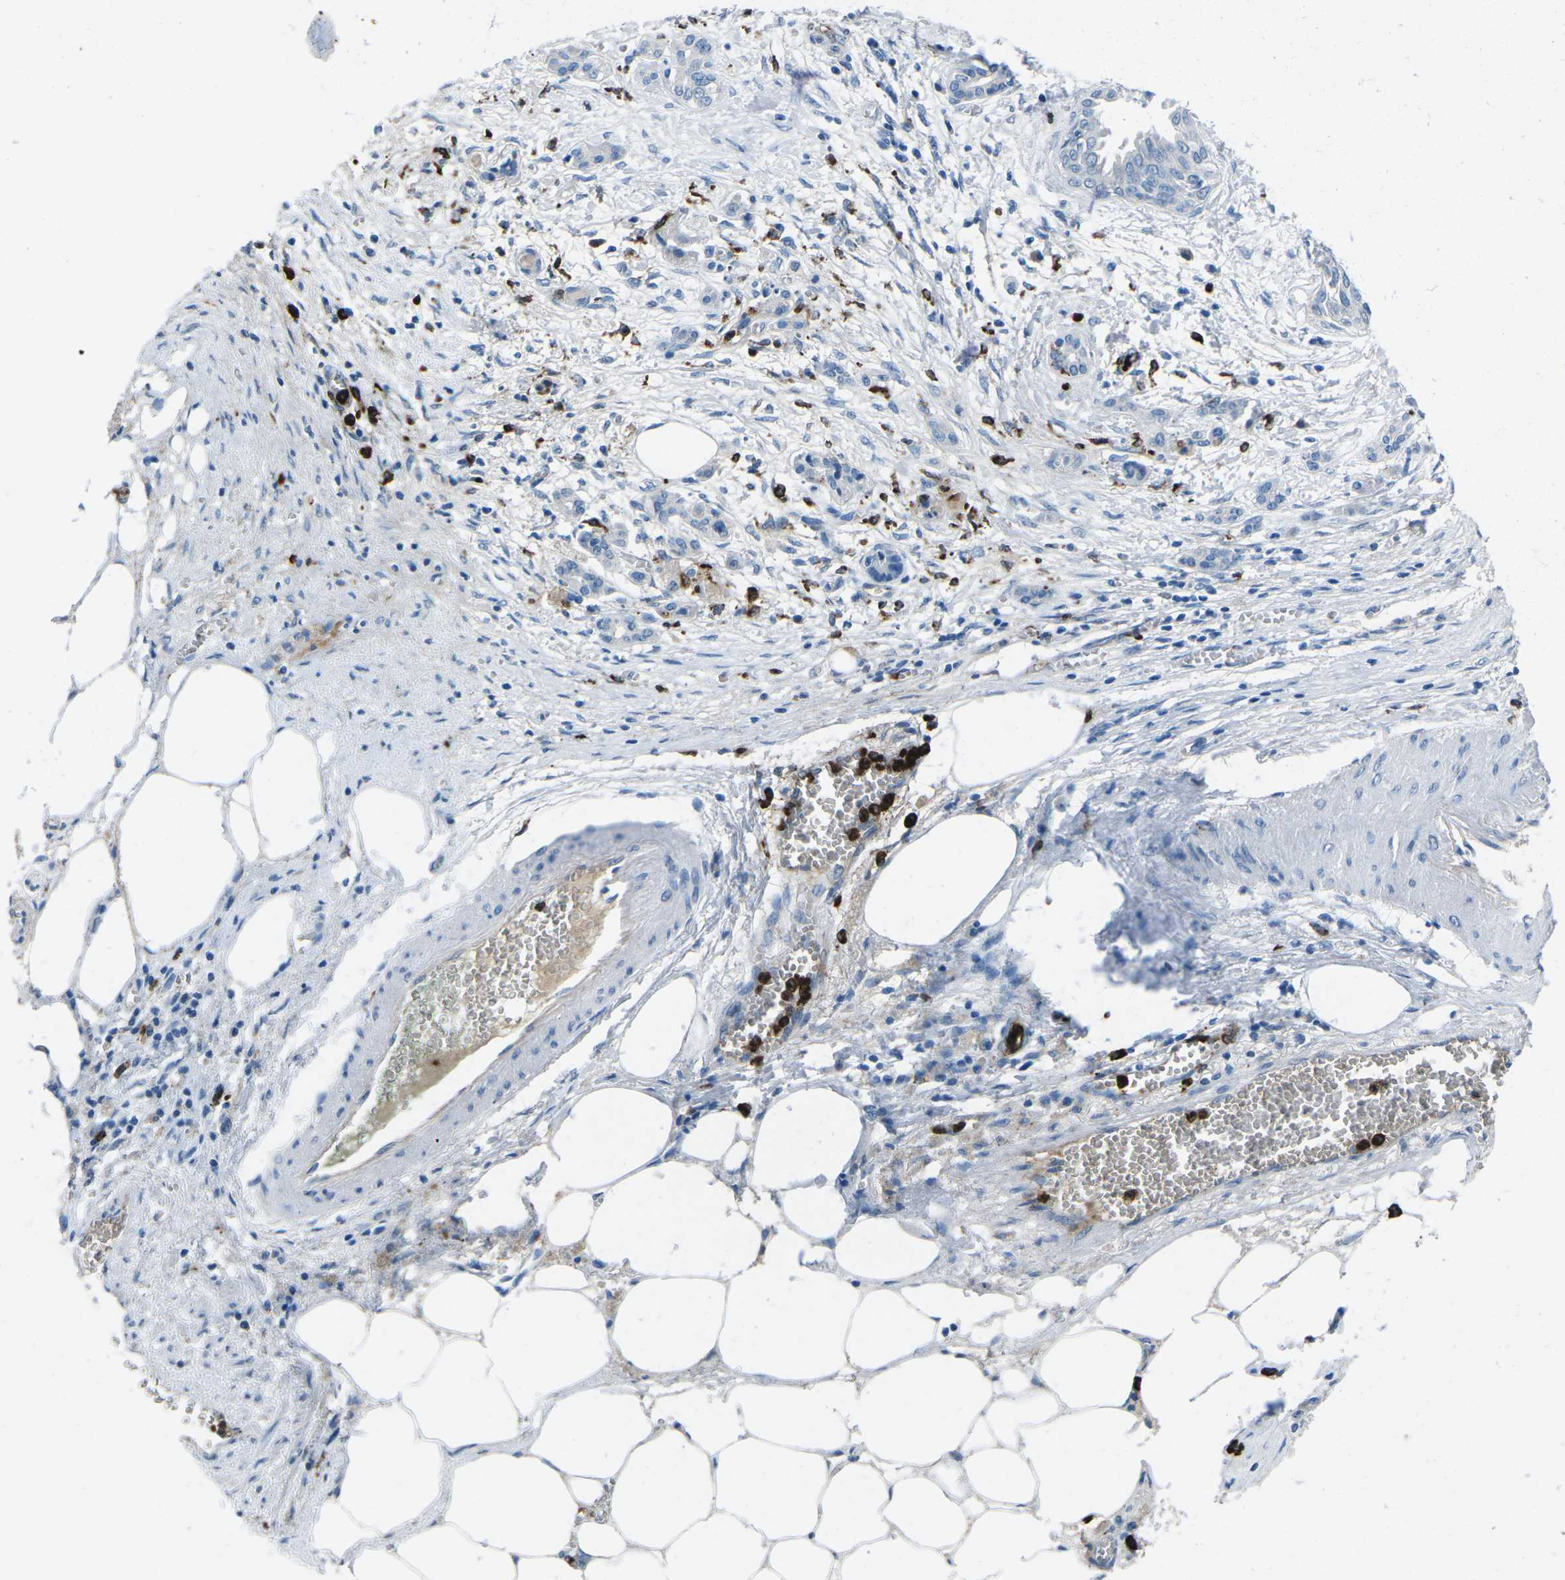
{"staining": {"intensity": "negative", "quantity": "none", "location": "none"}, "tissue": "pancreatic cancer", "cell_type": "Tumor cells", "image_type": "cancer", "snomed": [{"axis": "morphology", "description": "Adenocarcinoma, NOS"}, {"axis": "topography", "description": "Pancreas"}], "caption": "Tumor cells show no significant expression in pancreatic cancer (adenocarcinoma). (Stains: DAB (3,3'-diaminobenzidine) immunohistochemistry (IHC) with hematoxylin counter stain, Microscopy: brightfield microscopy at high magnification).", "gene": "FCN1", "patient": {"sex": "female", "age": 70}}